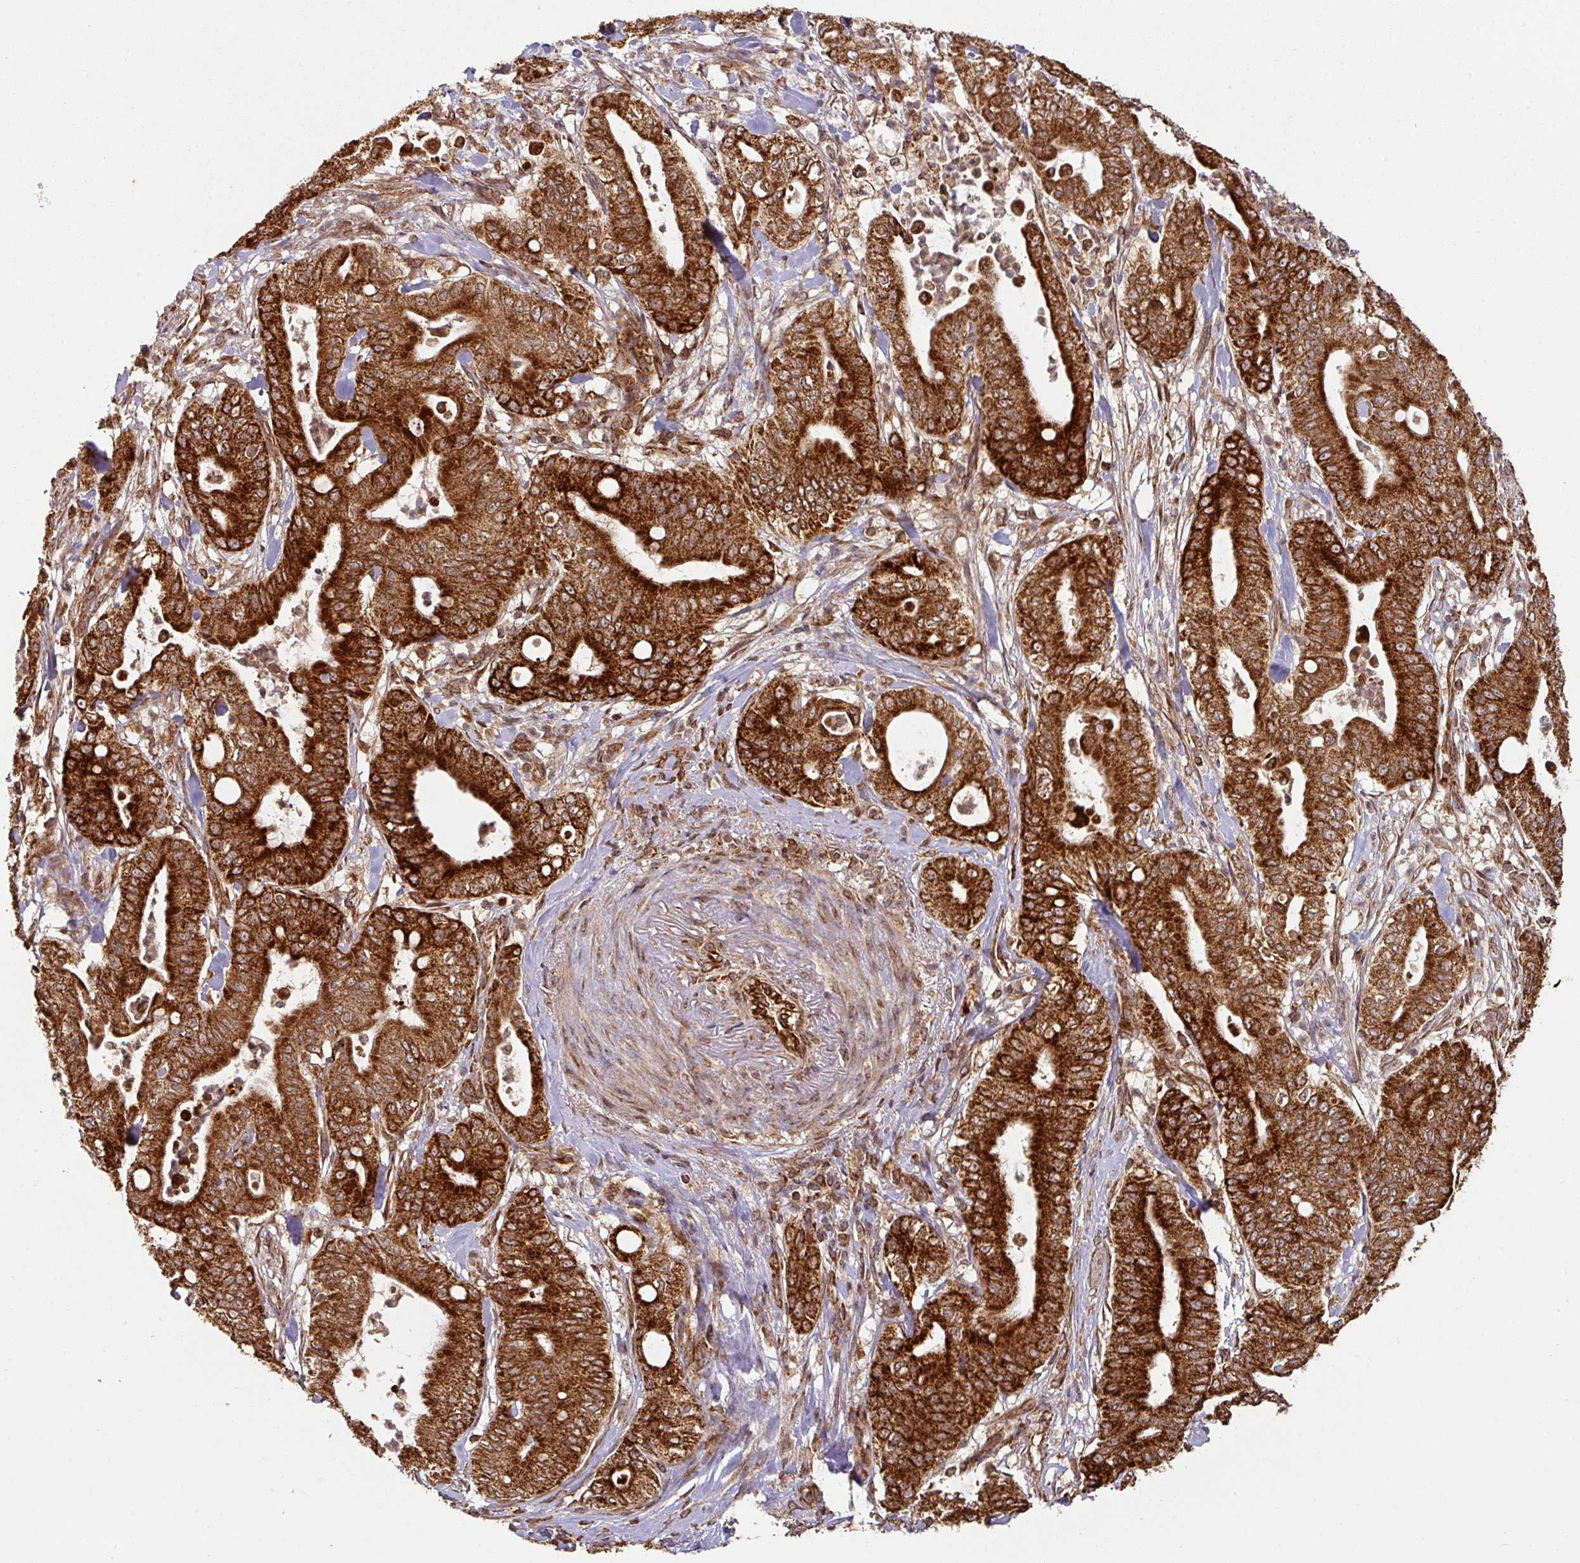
{"staining": {"intensity": "strong", "quantity": ">75%", "location": "cytoplasmic/membranous"}, "tissue": "pancreatic cancer", "cell_type": "Tumor cells", "image_type": "cancer", "snomed": [{"axis": "morphology", "description": "Adenocarcinoma, NOS"}, {"axis": "topography", "description": "Pancreas"}], "caption": "Protein analysis of adenocarcinoma (pancreatic) tissue displays strong cytoplasmic/membranous staining in about >75% of tumor cells.", "gene": "TRAP1", "patient": {"sex": "male", "age": 71}}